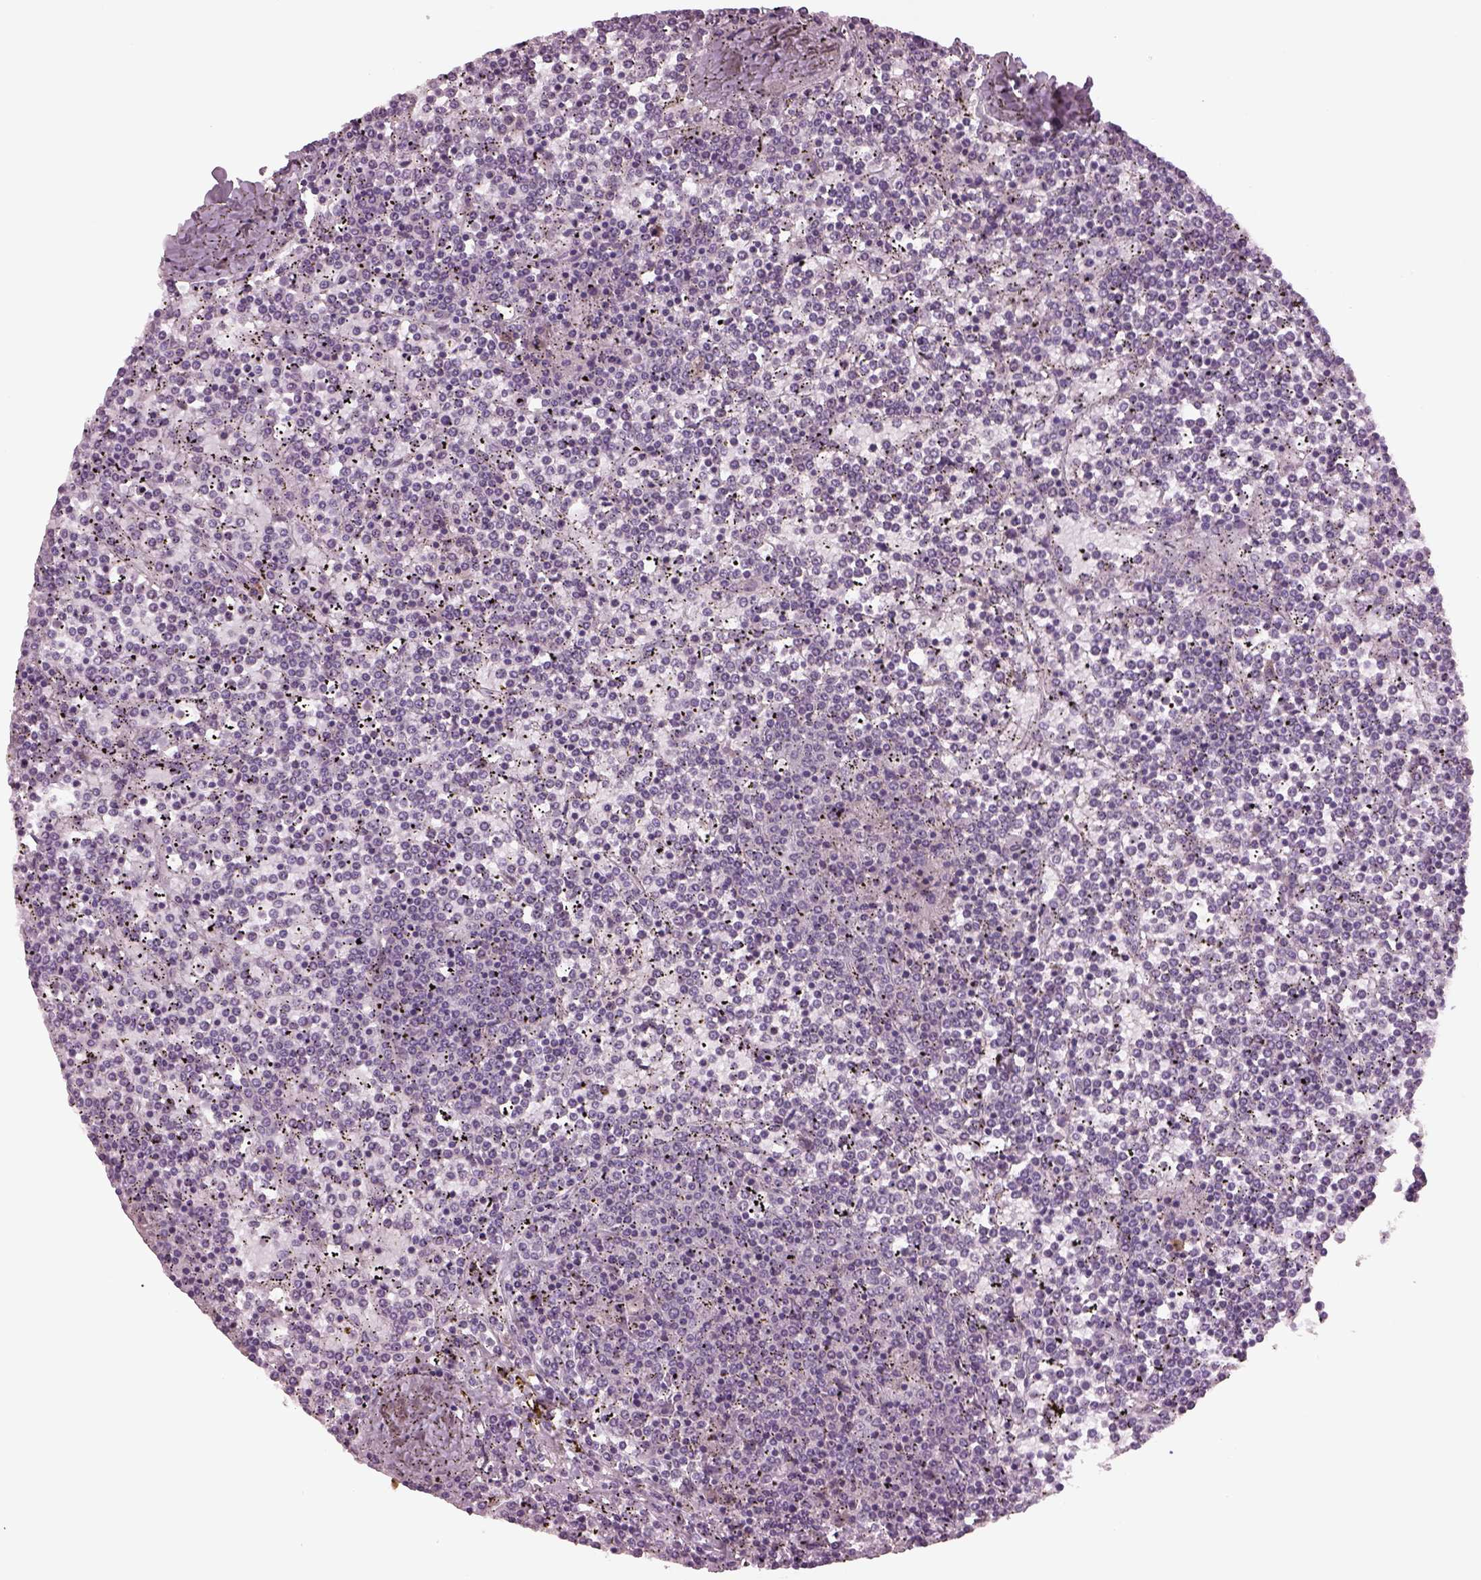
{"staining": {"intensity": "negative", "quantity": "none", "location": "none"}, "tissue": "lymphoma", "cell_type": "Tumor cells", "image_type": "cancer", "snomed": [{"axis": "morphology", "description": "Malignant lymphoma, non-Hodgkin's type, Low grade"}, {"axis": "topography", "description": "Spleen"}], "caption": "Tumor cells show no significant positivity in malignant lymphoma, non-Hodgkin's type (low-grade). The staining was performed using DAB (3,3'-diaminobenzidine) to visualize the protein expression in brown, while the nuclei were stained in blue with hematoxylin (Magnification: 20x).", "gene": "CYLC1", "patient": {"sex": "female", "age": 19}}